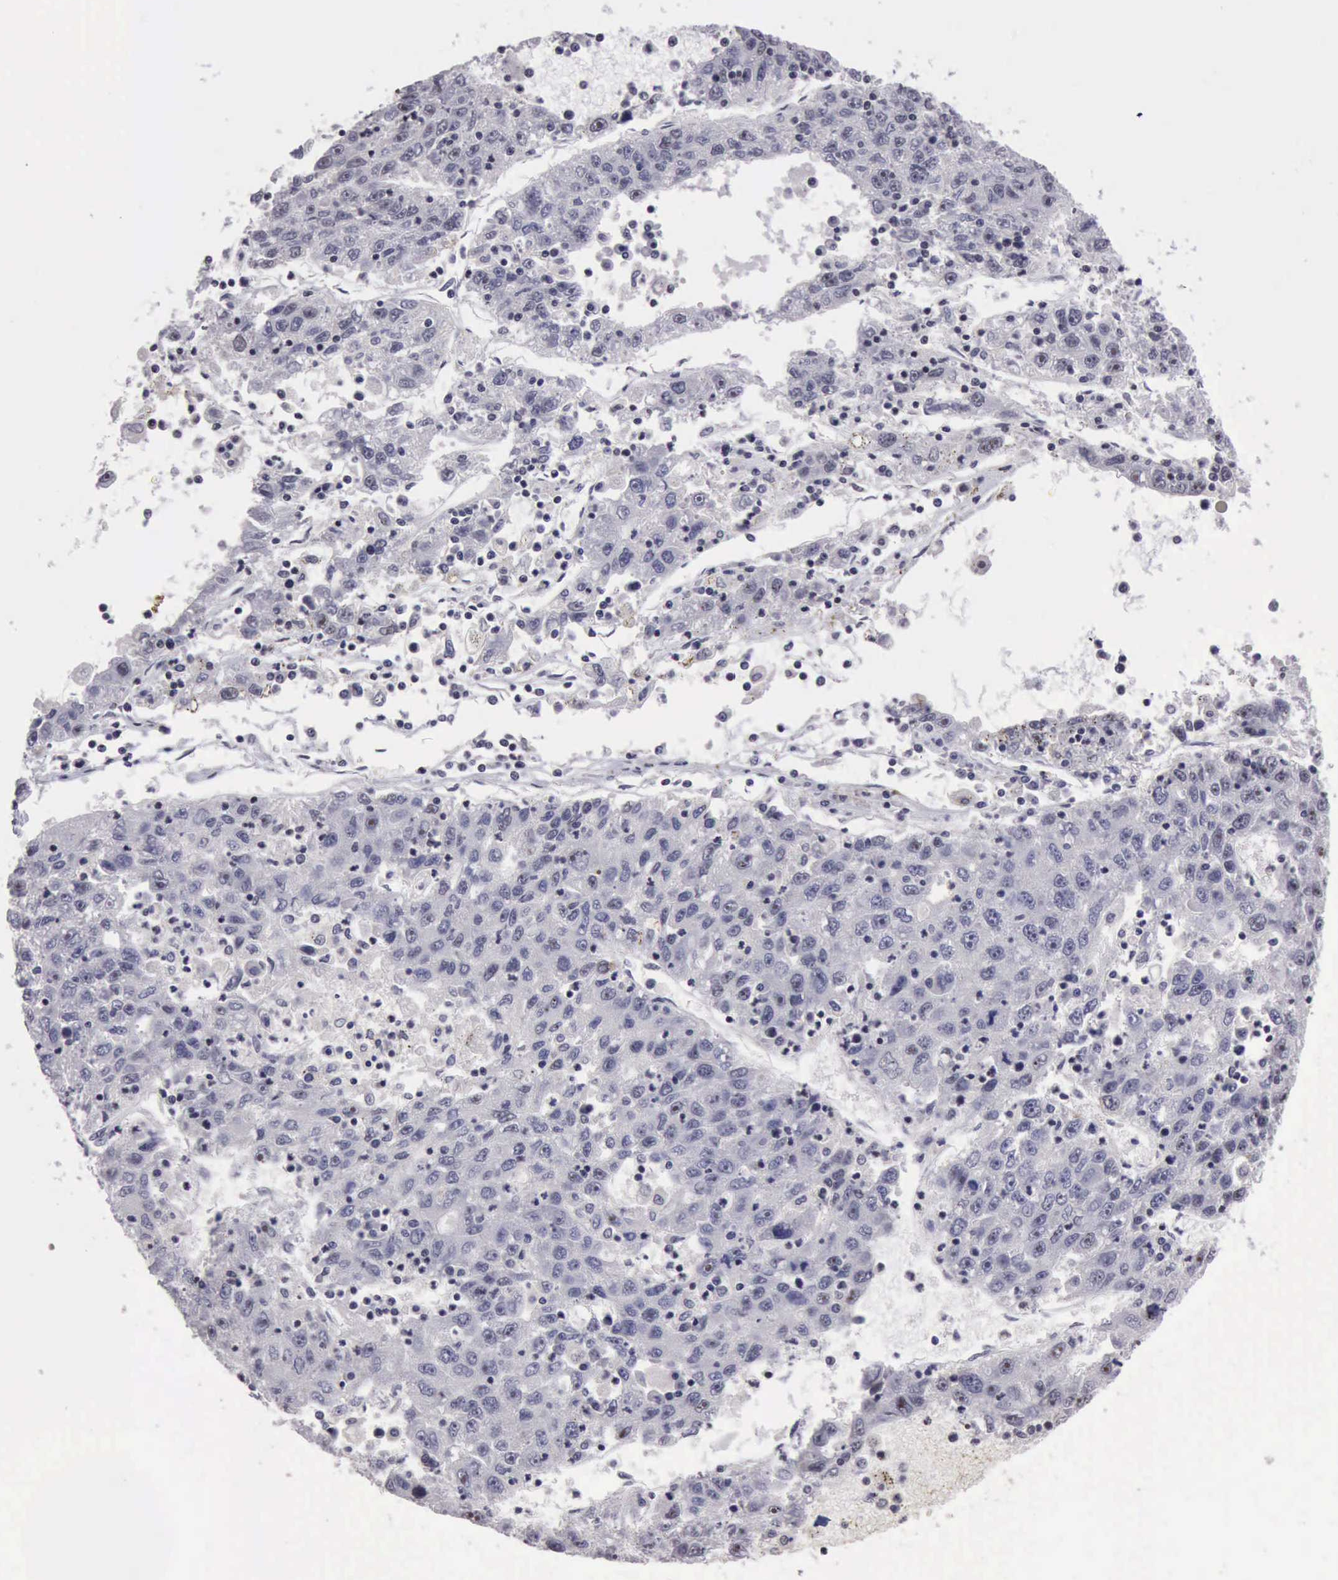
{"staining": {"intensity": "negative", "quantity": "none", "location": "none"}, "tissue": "liver cancer", "cell_type": "Tumor cells", "image_type": "cancer", "snomed": [{"axis": "morphology", "description": "Carcinoma, Hepatocellular, NOS"}, {"axis": "topography", "description": "Liver"}], "caption": "High power microscopy histopathology image of an IHC photomicrograph of liver cancer (hepatocellular carcinoma), revealing no significant expression in tumor cells.", "gene": "YY1", "patient": {"sex": "male", "age": 49}}